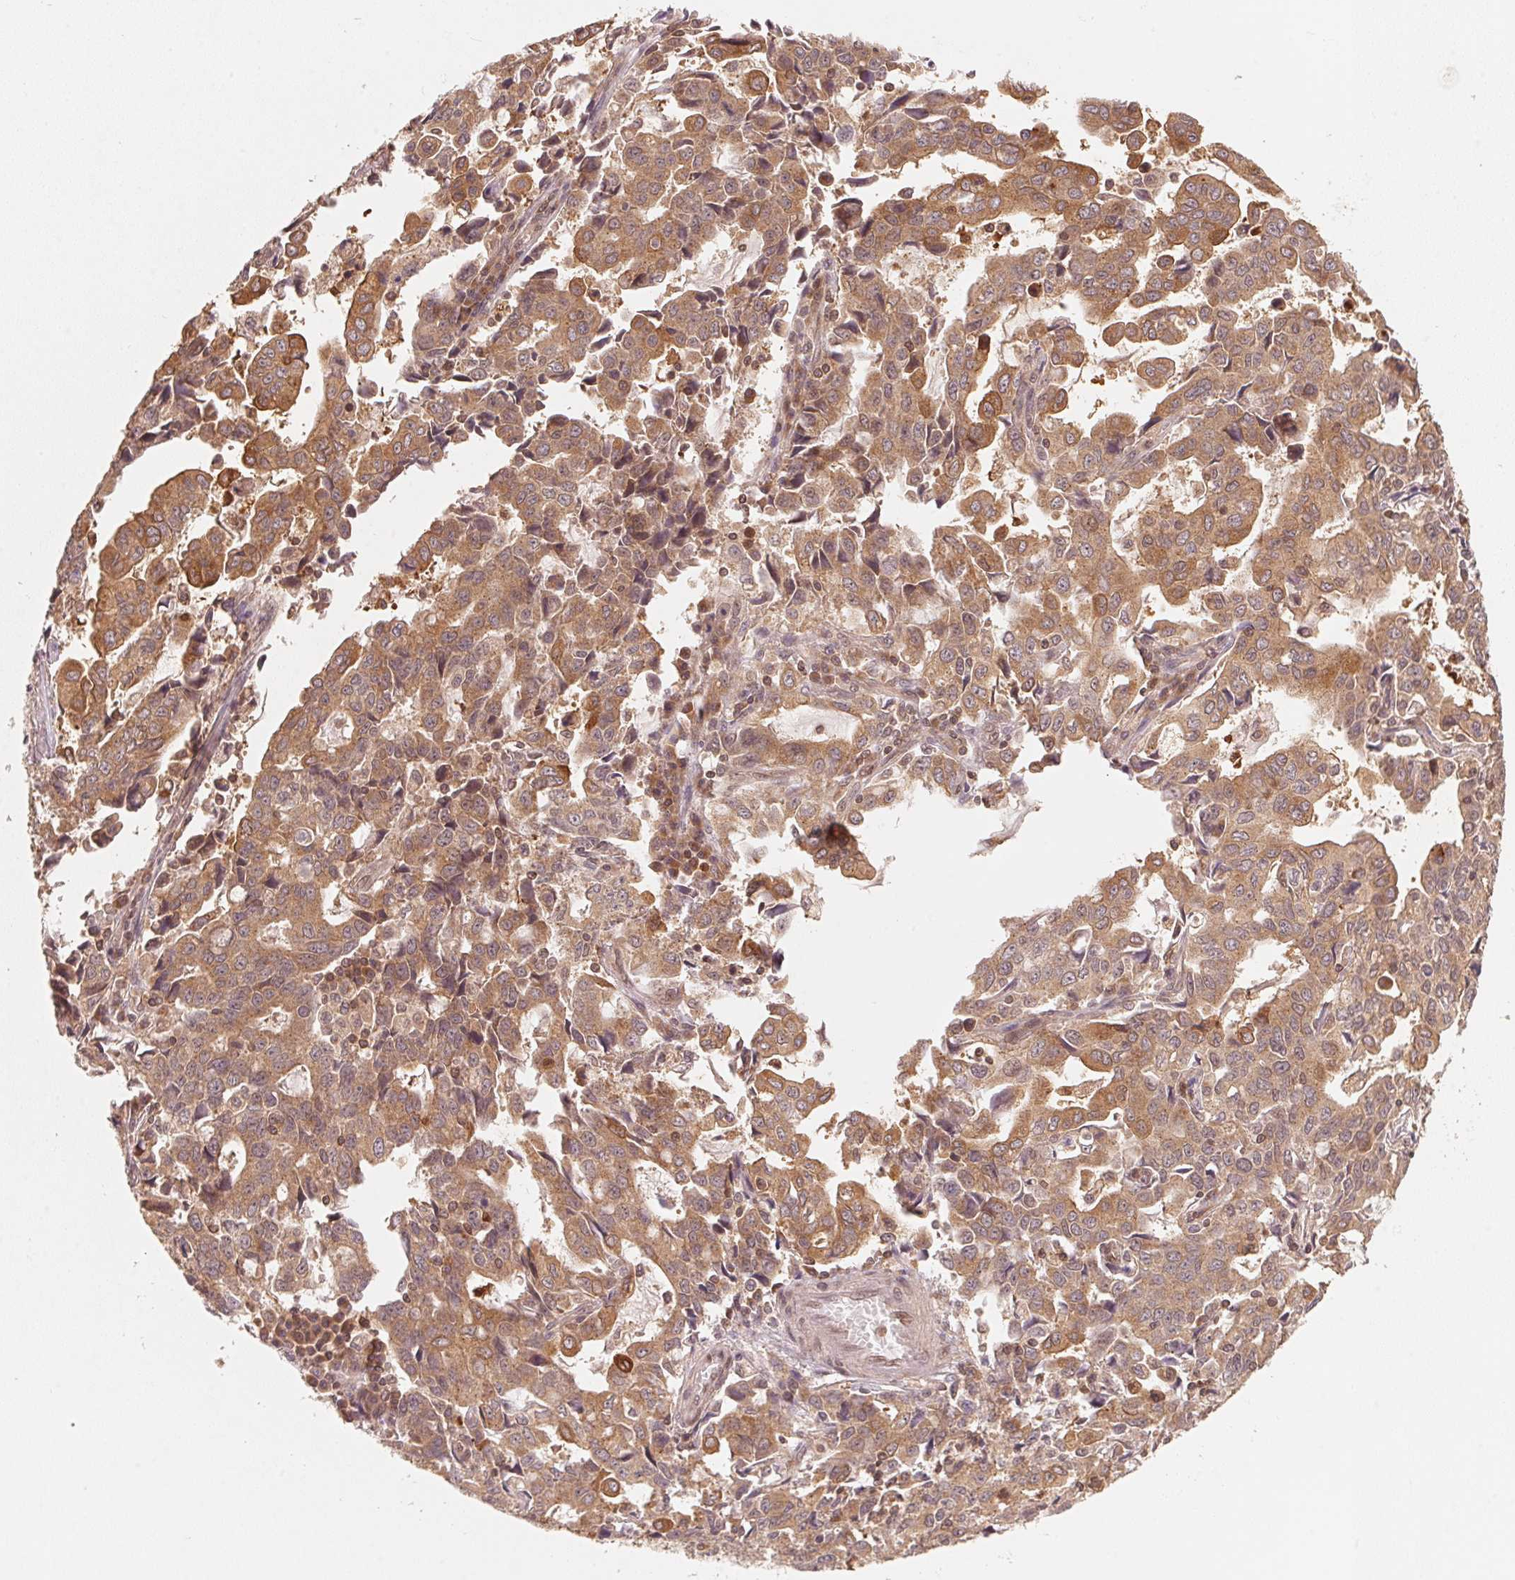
{"staining": {"intensity": "moderate", "quantity": ">75%", "location": "cytoplasmic/membranous"}, "tissue": "stomach cancer", "cell_type": "Tumor cells", "image_type": "cancer", "snomed": [{"axis": "morphology", "description": "Adenocarcinoma, NOS"}, {"axis": "topography", "description": "Stomach, upper"}], "caption": "Immunohistochemistry (IHC) of adenocarcinoma (stomach) demonstrates medium levels of moderate cytoplasmic/membranous positivity in approximately >75% of tumor cells. (Stains: DAB in brown, nuclei in blue, Microscopy: brightfield microscopy at high magnification).", "gene": "CCDC102B", "patient": {"sex": "male", "age": 85}}